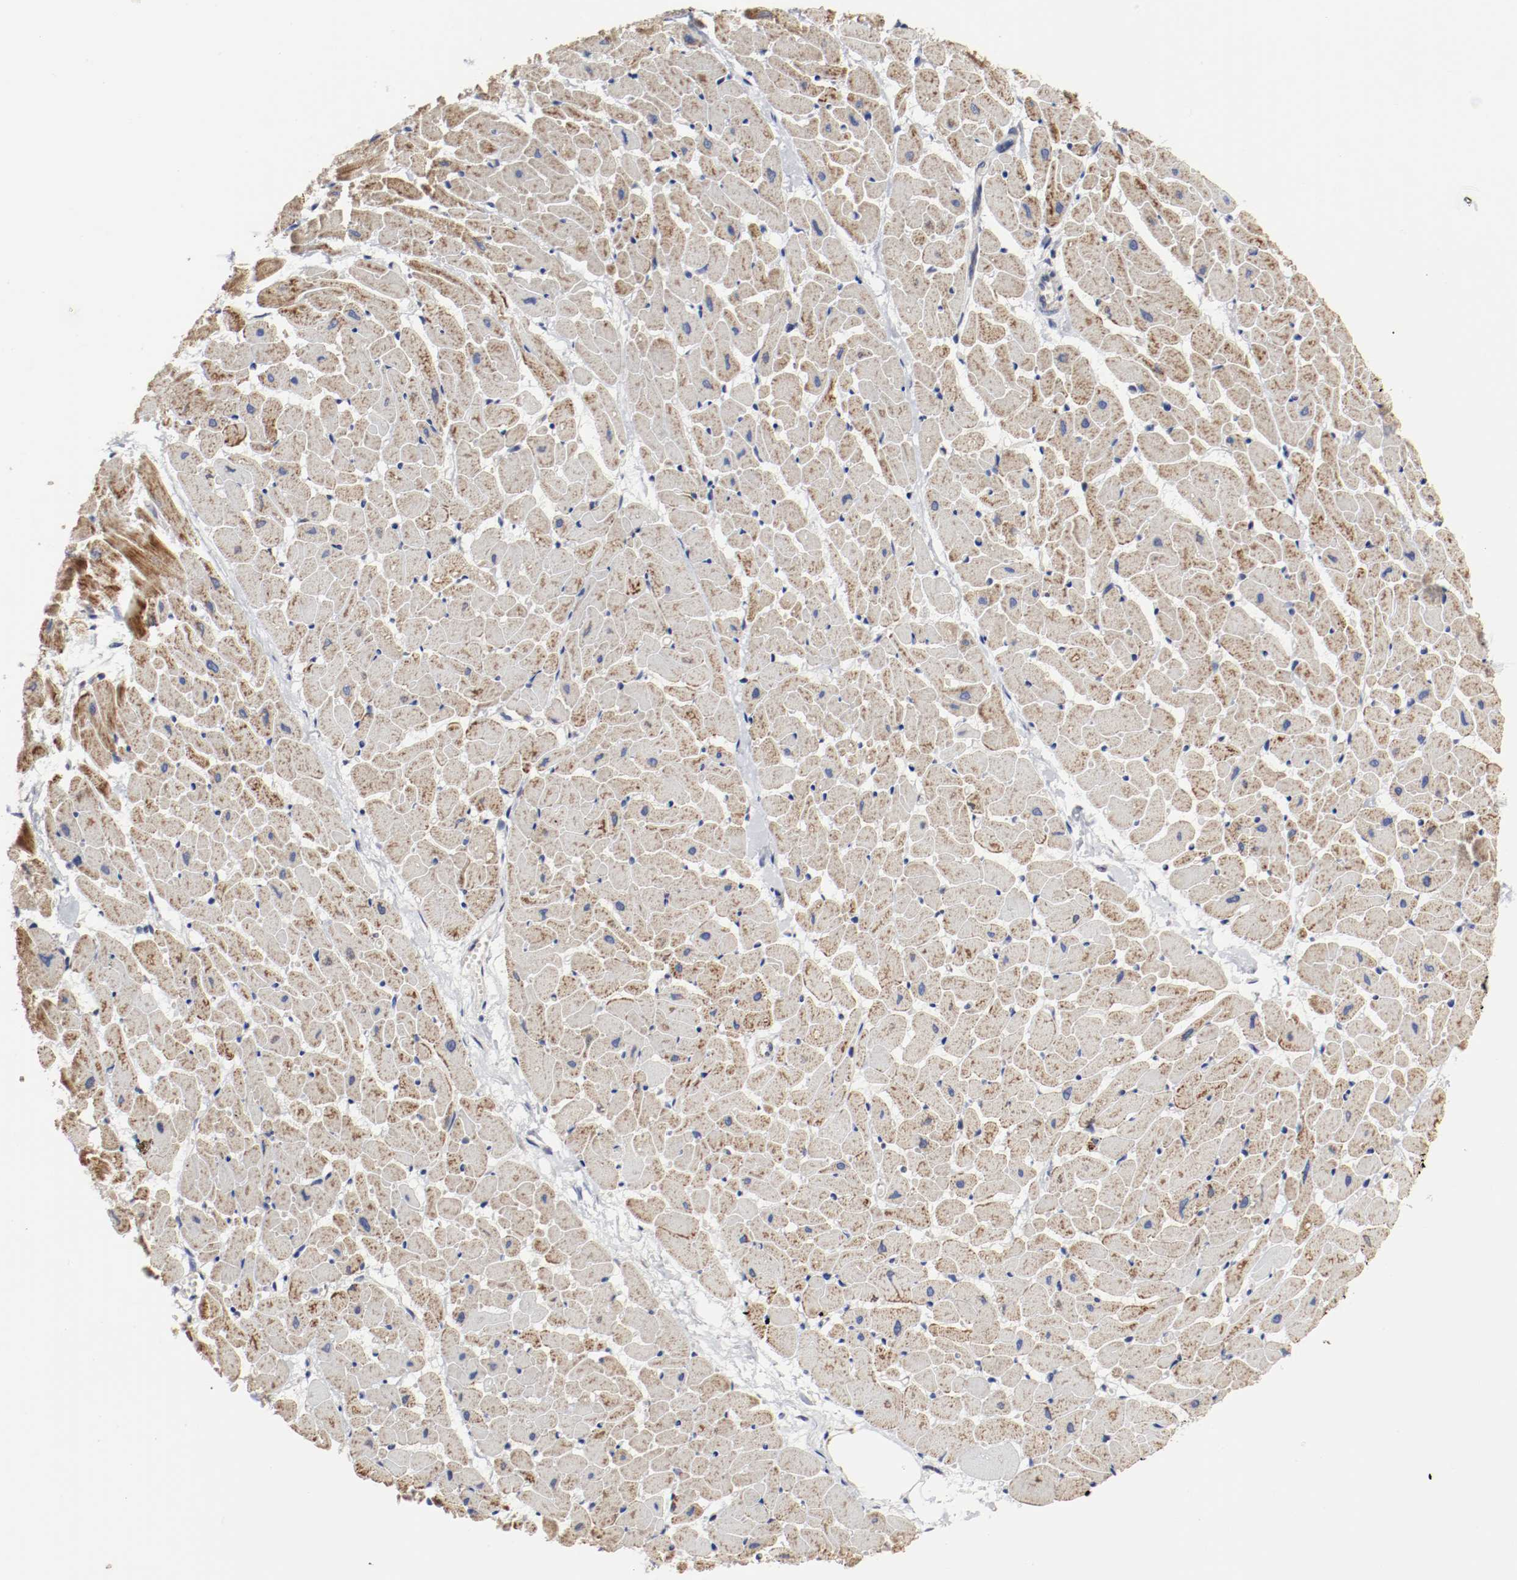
{"staining": {"intensity": "weak", "quantity": ">75%", "location": "cytoplasmic/membranous"}, "tissue": "heart muscle", "cell_type": "Cardiomyocytes", "image_type": "normal", "snomed": [{"axis": "morphology", "description": "Normal tissue, NOS"}, {"axis": "topography", "description": "Heart"}], "caption": "This image reveals immunohistochemistry (IHC) staining of normal human heart muscle, with low weak cytoplasmic/membranous expression in approximately >75% of cardiomyocytes.", "gene": "AFG3L2", "patient": {"sex": "female", "age": 19}}